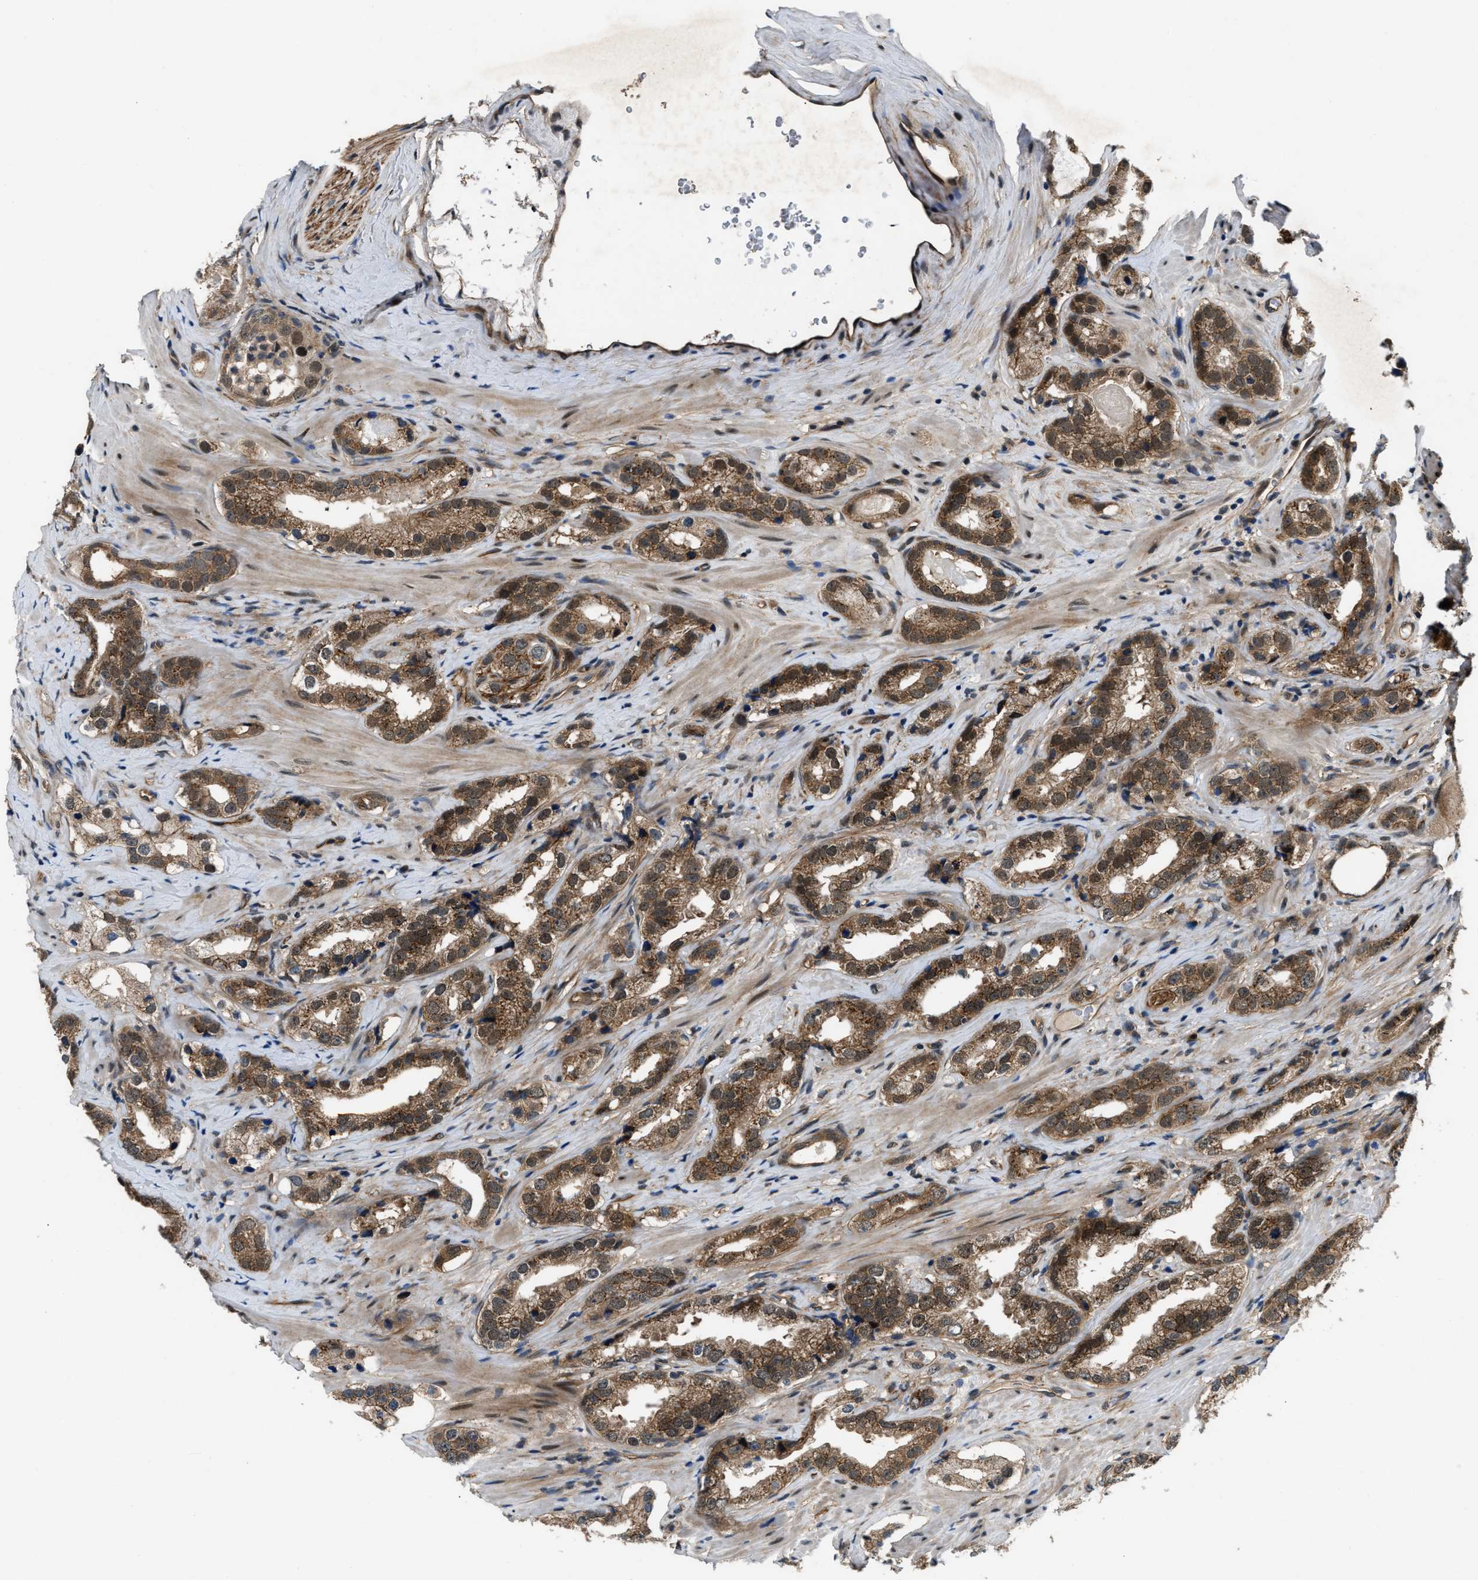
{"staining": {"intensity": "moderate", "quantity": ">75%", "location": "cytoplasmic/membranous"}, "tissue": "prostate cancer", "cell_type": "Tumor cells", "image_type": "cancer", "snomed": [{"axis": "morphology", "description": "Adenocarcinoma, High grade"}, {"axis": "topography", "description": "Prostate"}], "caption": "A high-resolution photomicrograph shows immunohistochemistry staining of prostate adenocarcinoma (high-grade), which reveals moderate cytoplasmic/membranous positivity in approximately >75% of tumor cells.", "gene": "COPS2", "patient": {"sex": "male", "age": 63}}